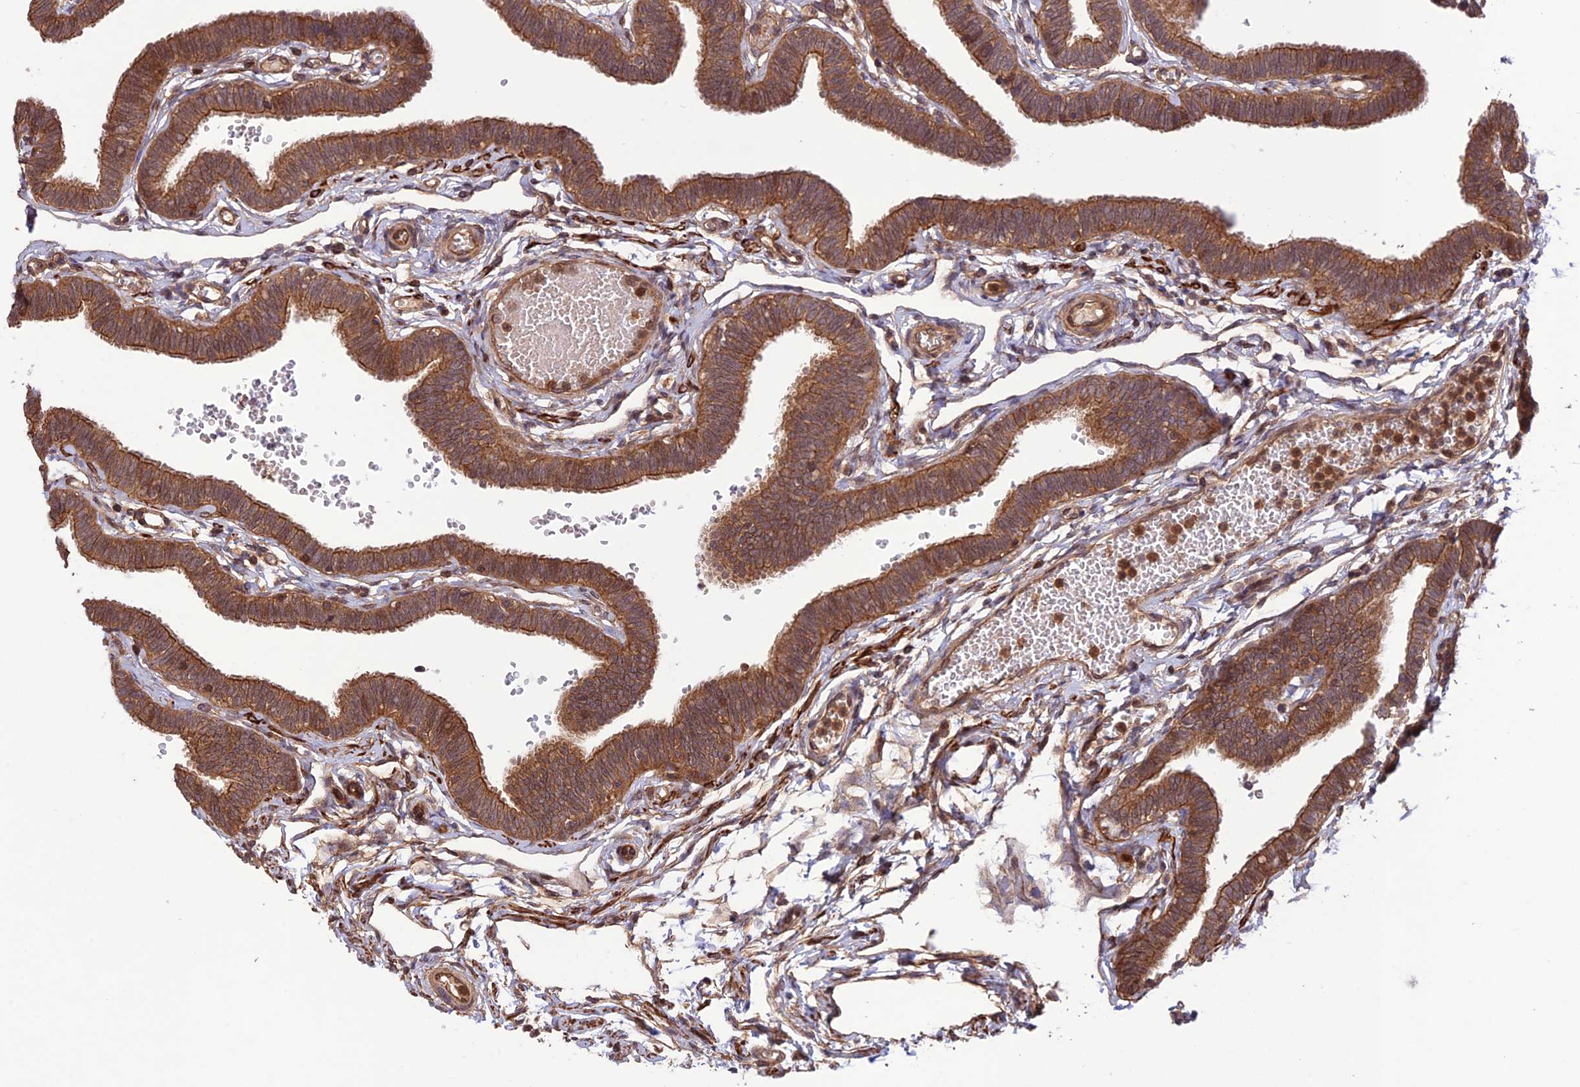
{"staining": {"intensity": "moderate", "quantity": ">75%", "location": "cytoplasmic/membranous"}, "tissue": "fallopian tube", "cell_type": "Glandular cells", "image_type": "normal", "snomed": [{"axis": "morphology", "description": "Normal tissue, NOS"}, {"axis": "topography", "description": "Fallopian tube"}, {"axis": "topography", "description": "Ovary"}], "caption": "High-power microscopy captured an IHC micrograph of normal fallopian tube, revealing moderate cytoplasmic/membranous staining in approximately >75% of glandular cells.", "gene": "FCHSD1", "patient": {"sex": "female", "age": 23}}